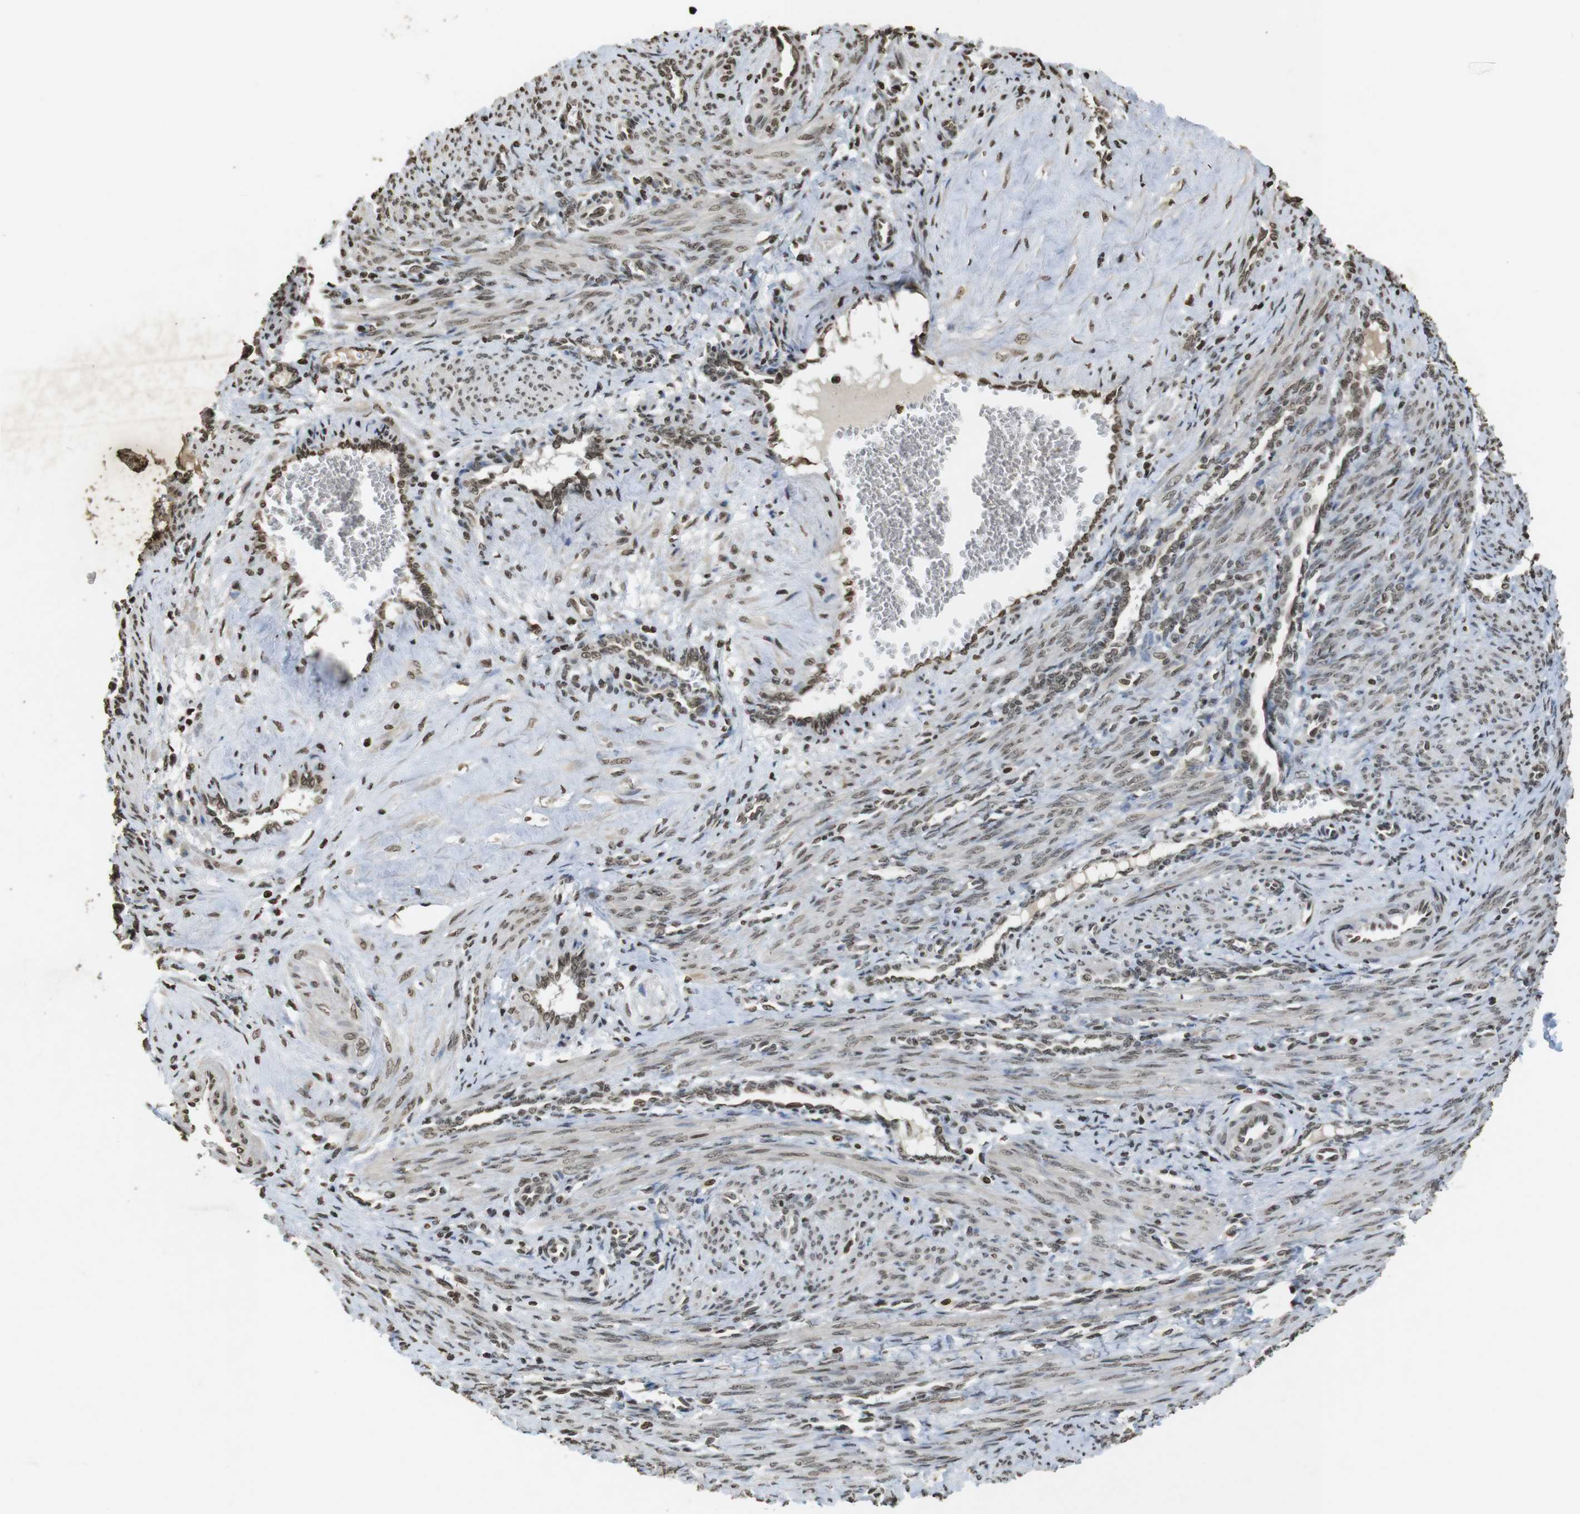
{"staining": {"intensity": "weak", "quantity": ">75%", "location": "nuclear"}, "tissue": "smooth muscle", "cell_type": "Smooth muscle cells", "image_type": "normal", "snomed": [{"axis": "morphology", "description": "Normal tissue, NOS"}, {"axis": "topography", "description": "Endometrium"}], "caption": "Protein analysis of unremarkable smooth muscle exhibits weak nuclear positivity in about >75% of smooth muscle cells.", "gene": "FOXA3", "patient": {"sex": "female", "age": 33}}